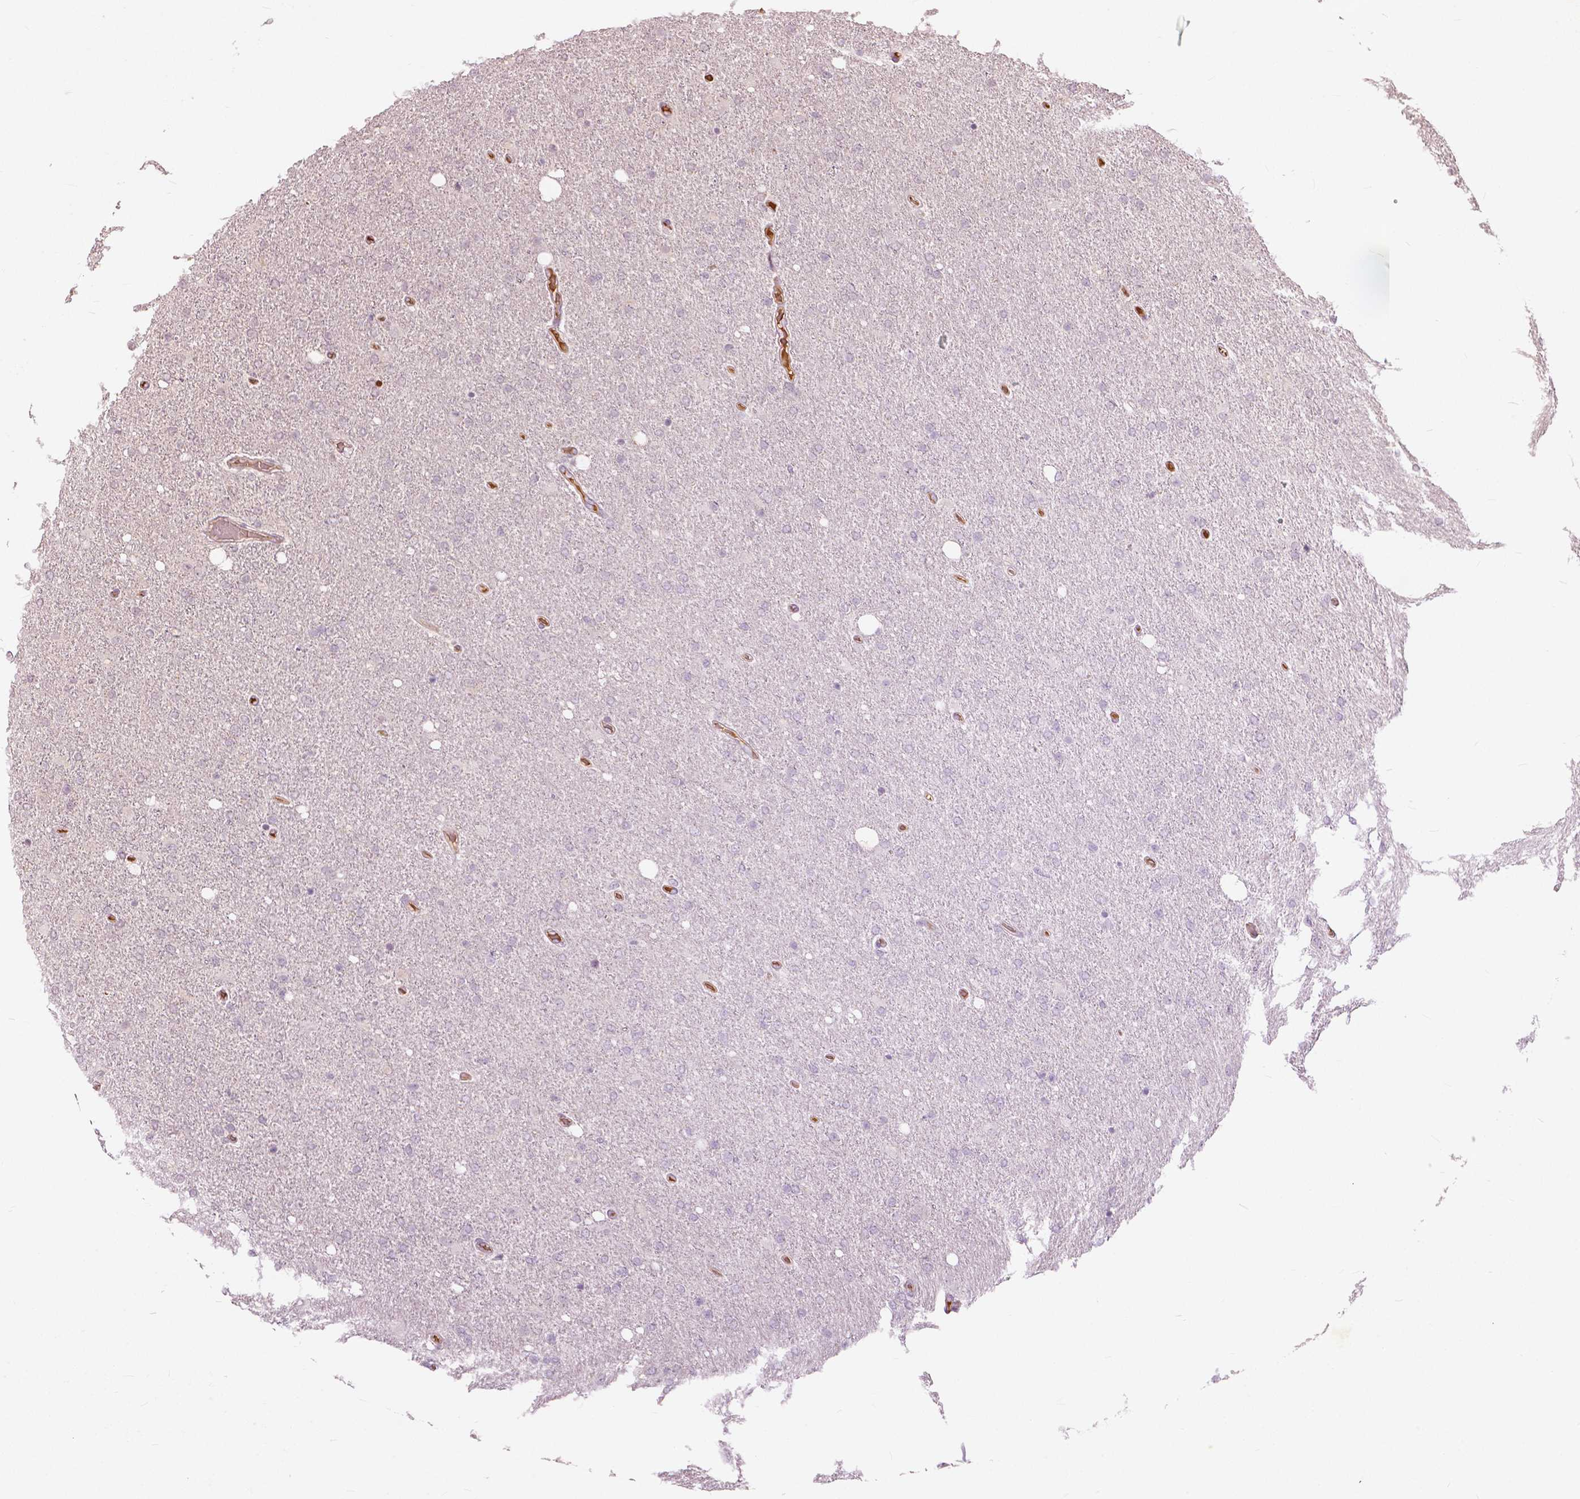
{"staining": {"intensity": "negative", "quantity": "none", "location": "none"}, "tissue": "glioma", "cell_type": "Tumor cells", "image_type": "cancer", "snomed": [{"axis": "morphology", "description": "Glioma, malignant, High grade"}, {"axis": "topography", "description": "Cerebral cortex"}], "caption": "Immunohistochemical staining of high-grade glioma (malignant) reveals no significant positivity in tumor cells. (DAB IHC, high magnification).", "gene": "ANGPTL4", "patient": {"sex": "male", "age": 70}}